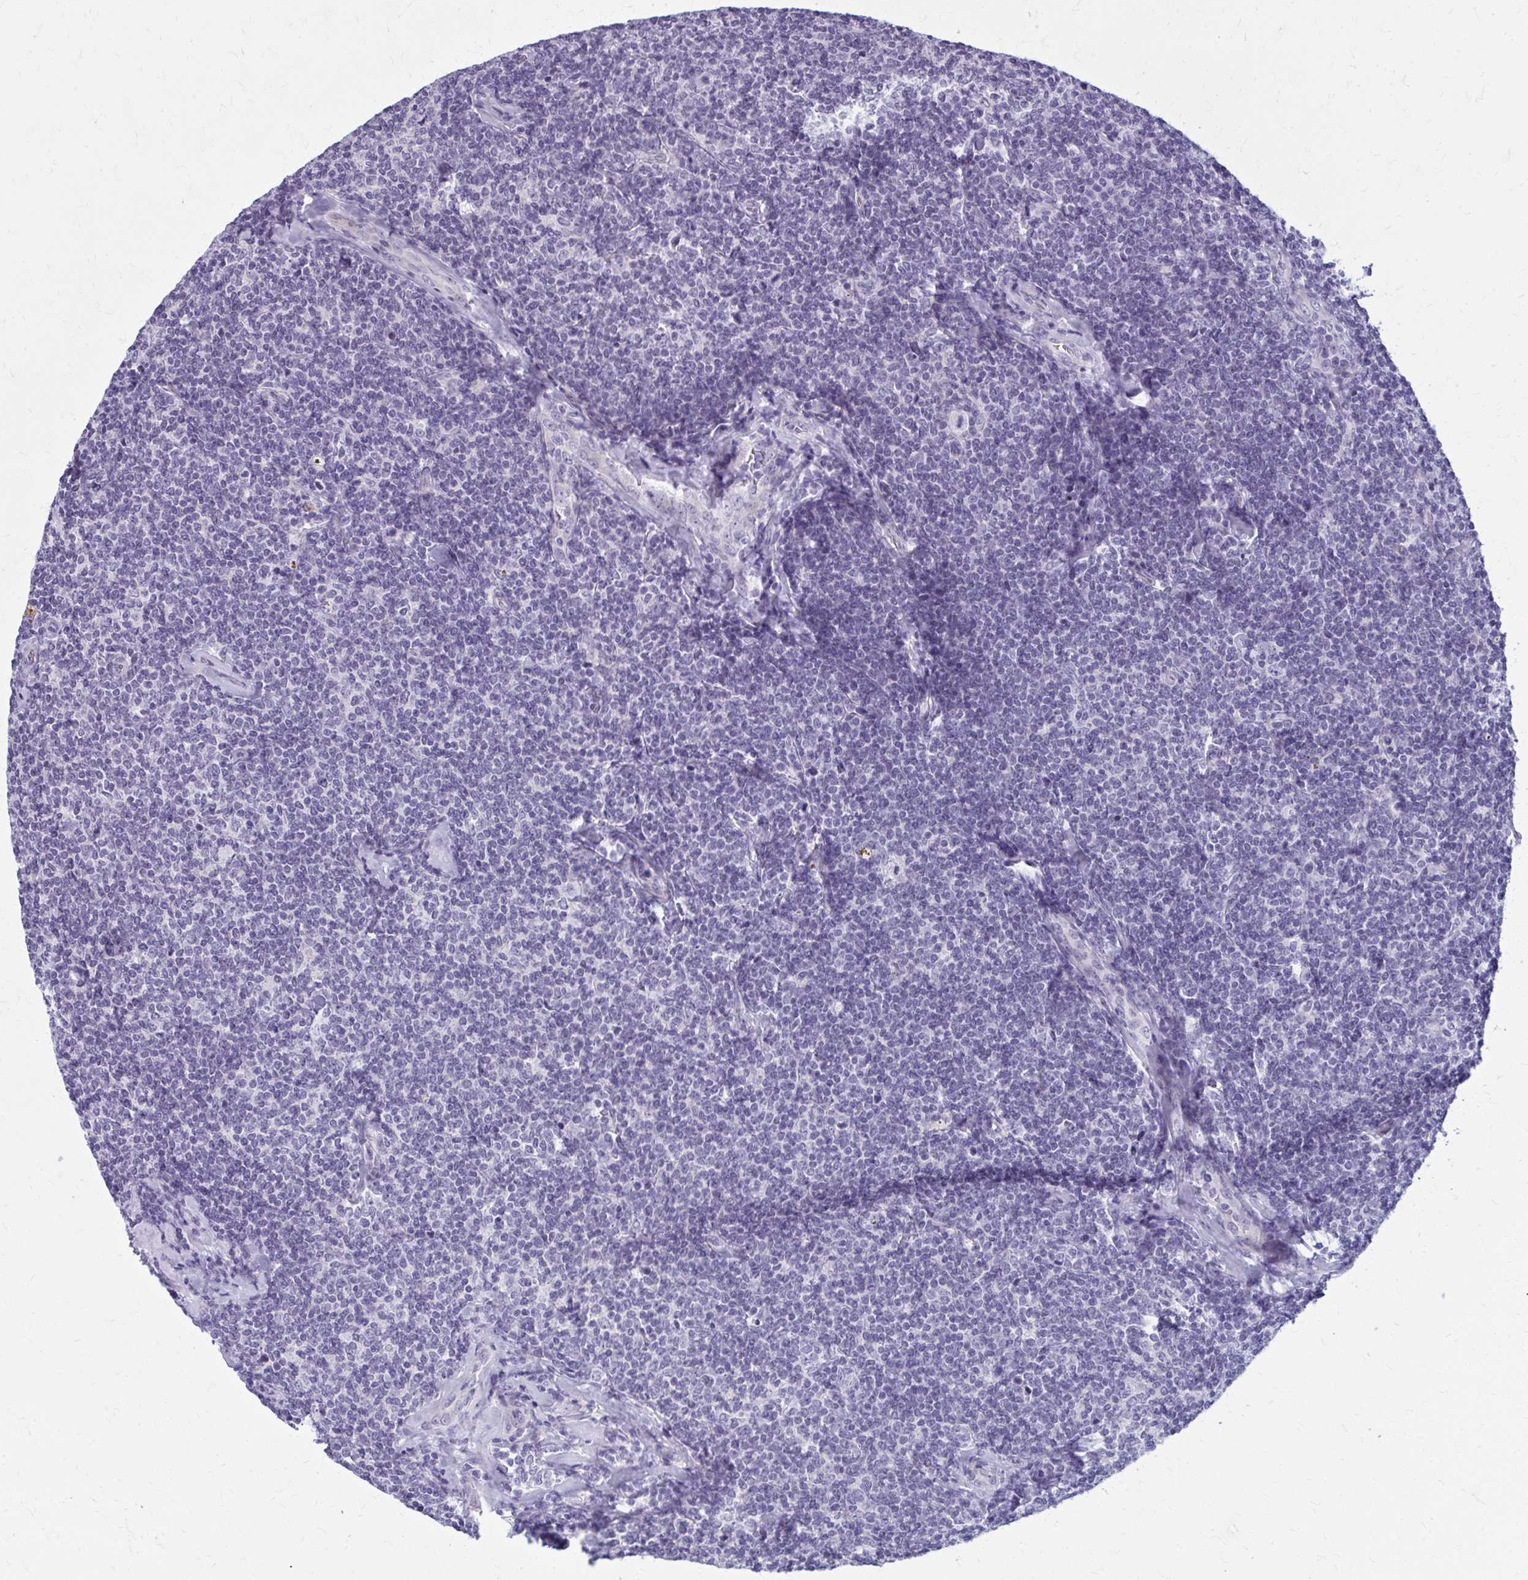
{"staining": {"intensity": "negative", "quantity": "none", "location": "none"}, "tissue": "lymphoma", "cell_type": "Tumor cells", "image_type": "cancer", "snomed": [{"axis": "morphology", "description": "Malignant lymphoma, non-Hodgkin's type, Low grade"}, {"axis": "topography", "description": "Lymph node"}], "caption": "There is no significant staining in tumor cells of lymphoma.", "gene": "CASQ2", "patient": {"sex": "female", "age": 56}}